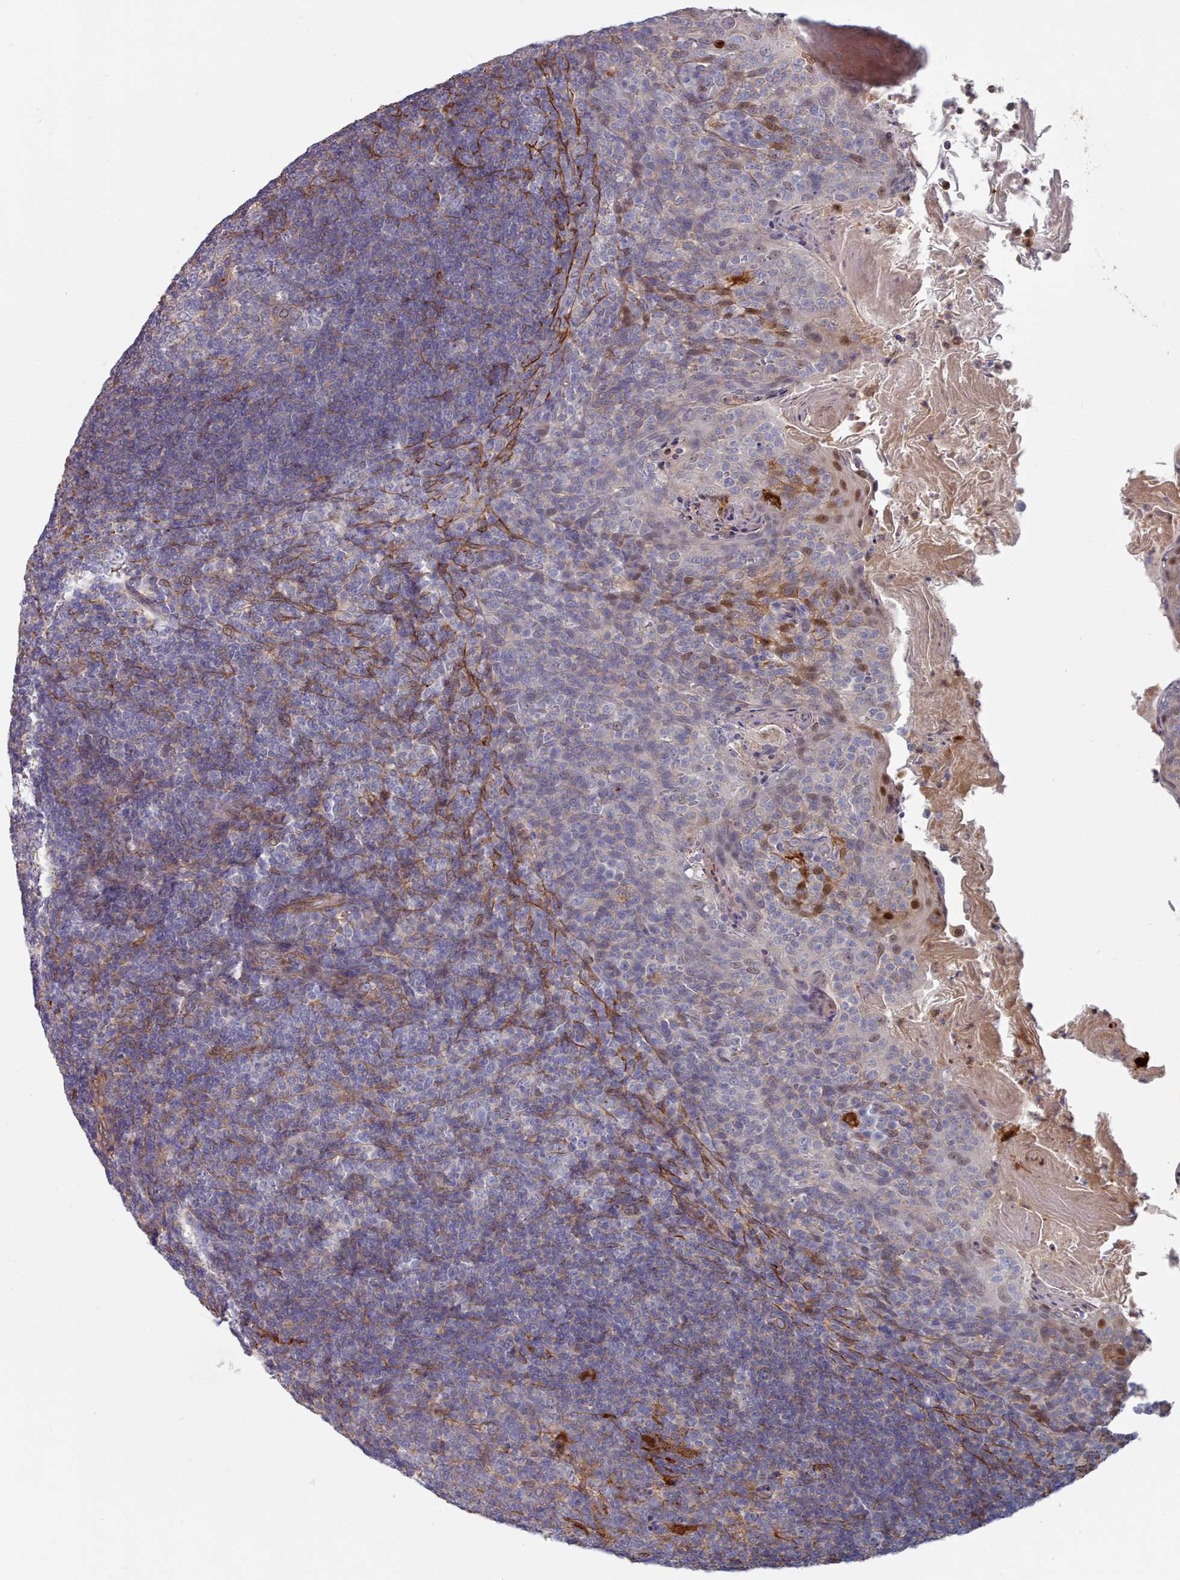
{"staining": {"intensity": "negative", "quantity": "none", "location": "none"}, "tissue": "tonsil", "cell_type": "Germinal center cells", "image_type": "normal", "snomed": [{"axis": "morphology", "description": "Normal tissue, NOS"}, {"axis": "topography", "description": "Tonsil"}], "caption": "This is a micrograph of immunohistochemistry (IHC) staining of benign tonsil, which shows no staining in germinal center cells. (Brightfield microscopy of DAB immunohistochemistry (IHC) at high magnification).", "gene": "G6PC1", "patient": {"sex": "female", "age": 10}}